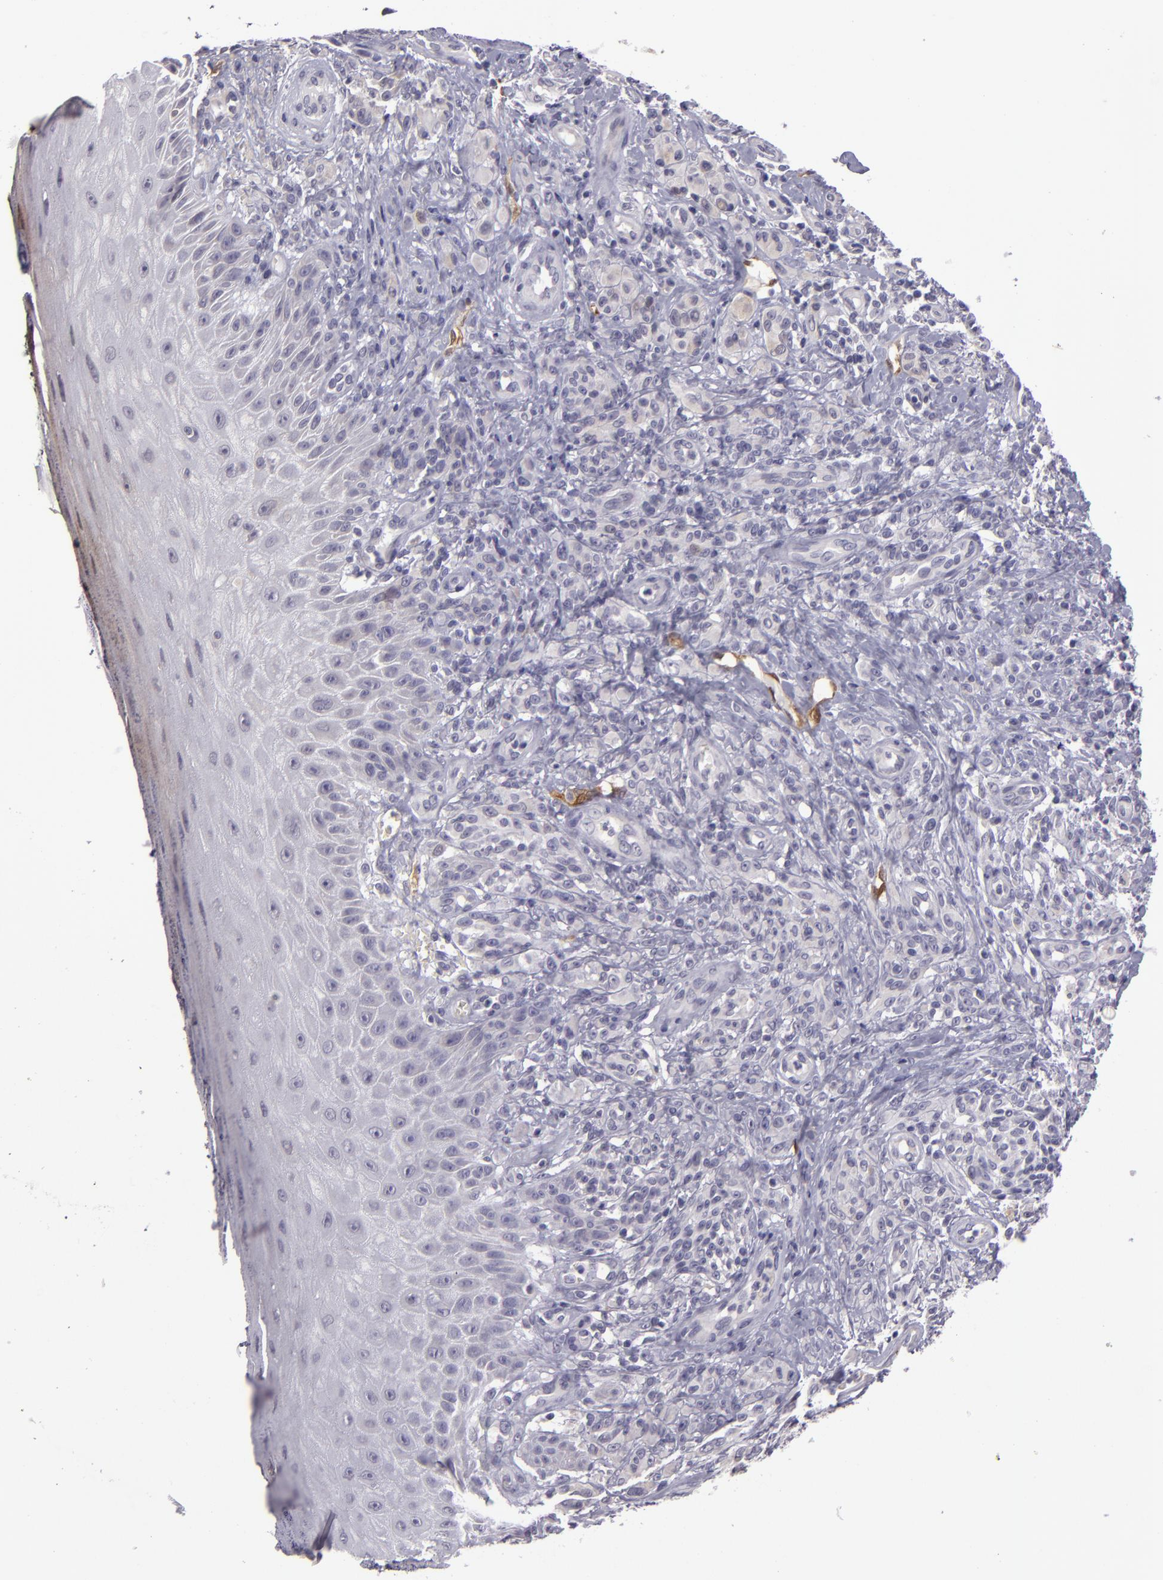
{"staining": {"intensity": "negative", "quantity": "none", "location": "none"}, "tissue": "melanoma", "cell_type": "Tumor cells", "image_type": "cancer", "snomed": [{"axis": "morphology", "description": "Malignant melanoma, NOS"}, {"axis": "topography", "description": "Skin"}], "caption": "Immunohistochemical staining of malignant melanoma shows no significant staining in tumor cells.", "gene": "SNCB", "patient": {"sex": "male", "age": 57}}